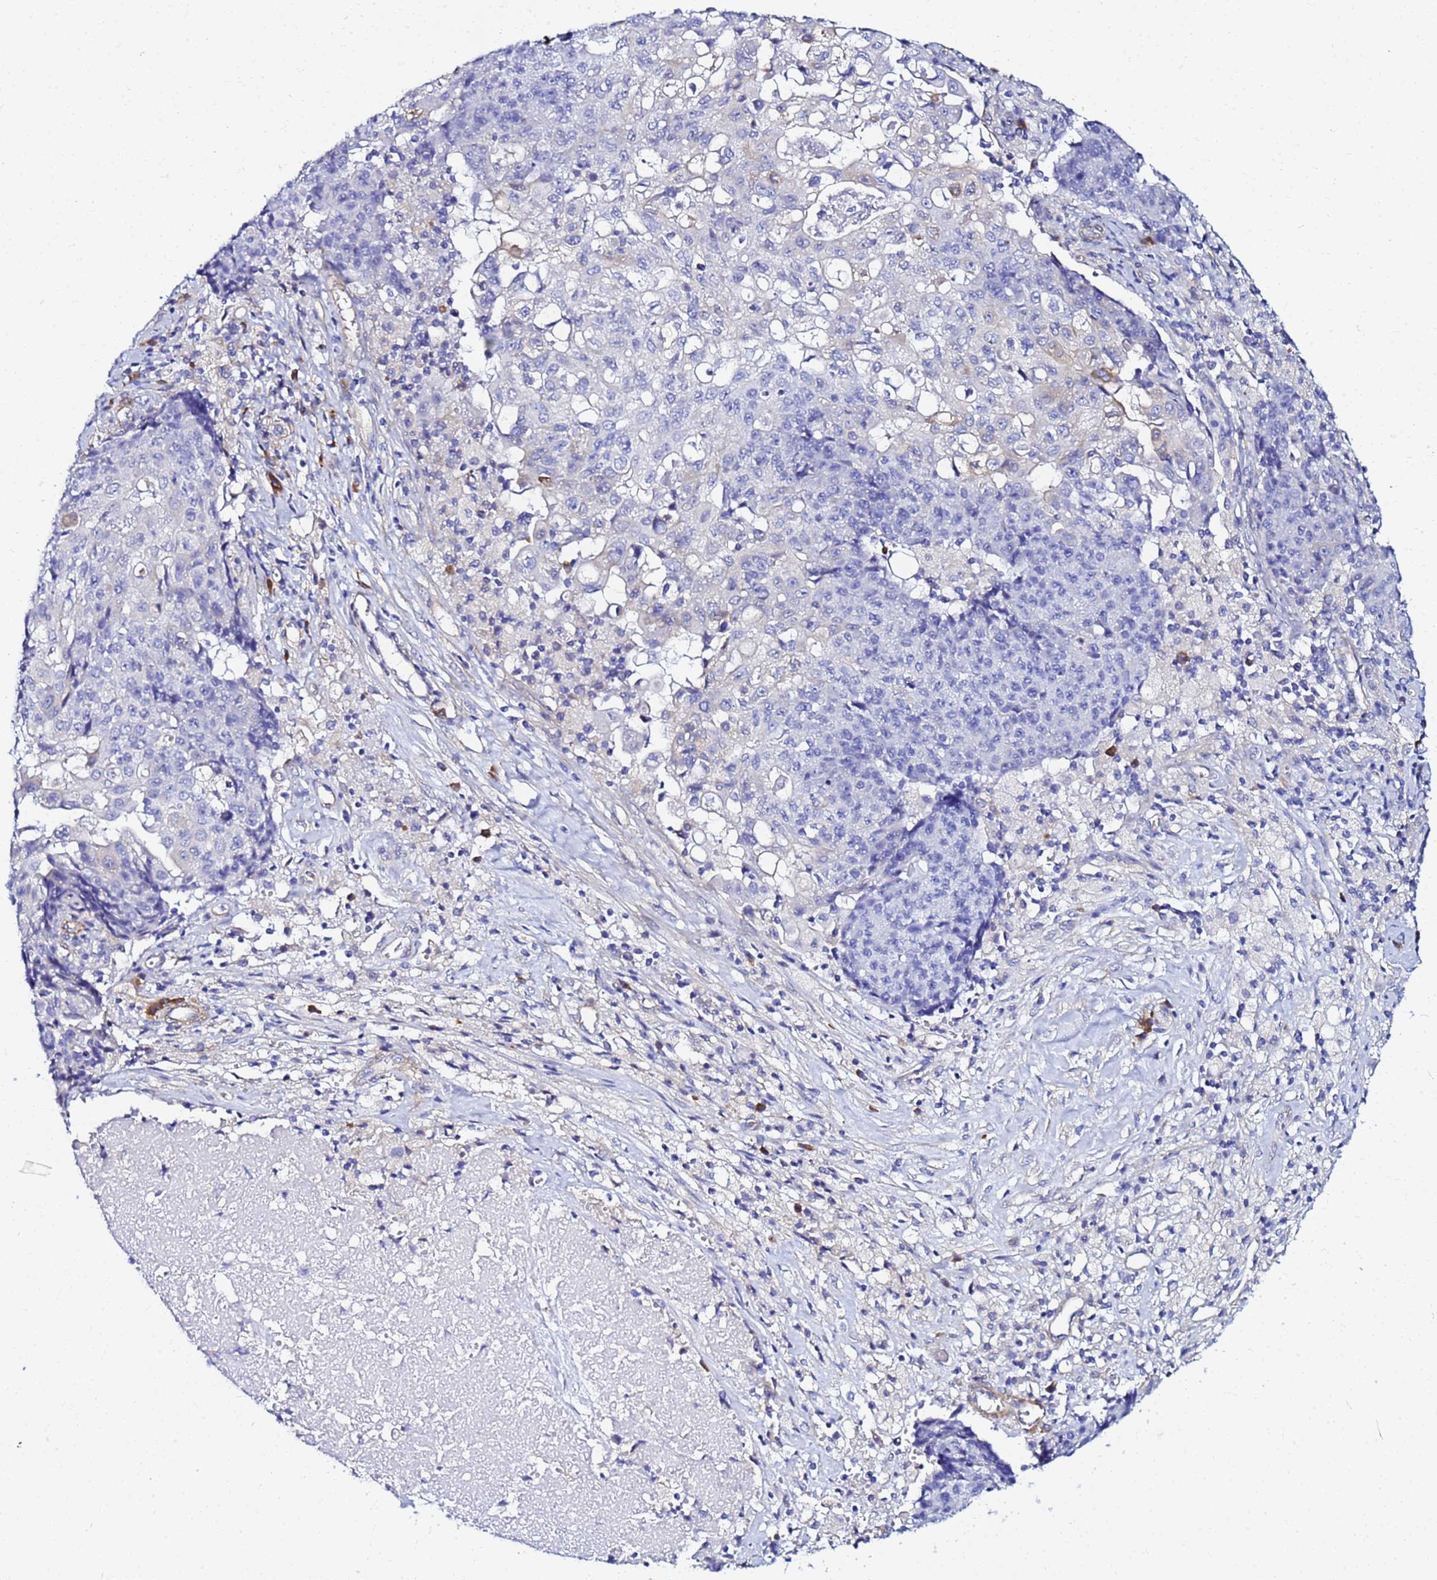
{"staining": {"intensity": "negative", "quantity": "none", "location": "none"}, "tissue": "ovarian cancer", "cell_type": "Tumor cells", "image_type": "cancer", "snomed": [{"axis": "morphology", "description": "Carcinoma, endometroid"}, {"axis": "topography", "description": "Ovary"}], "caption": "IHC micrograph of neoplastic tissue: human ovarian cancer (endometroid carcinoma) stained with DAB (3,3'-diaminobenzidine) demonstrates no significant protein positivity in tumor cells.", "gene": "JRKL", "patient": {"sex": "female", "age": 42}}